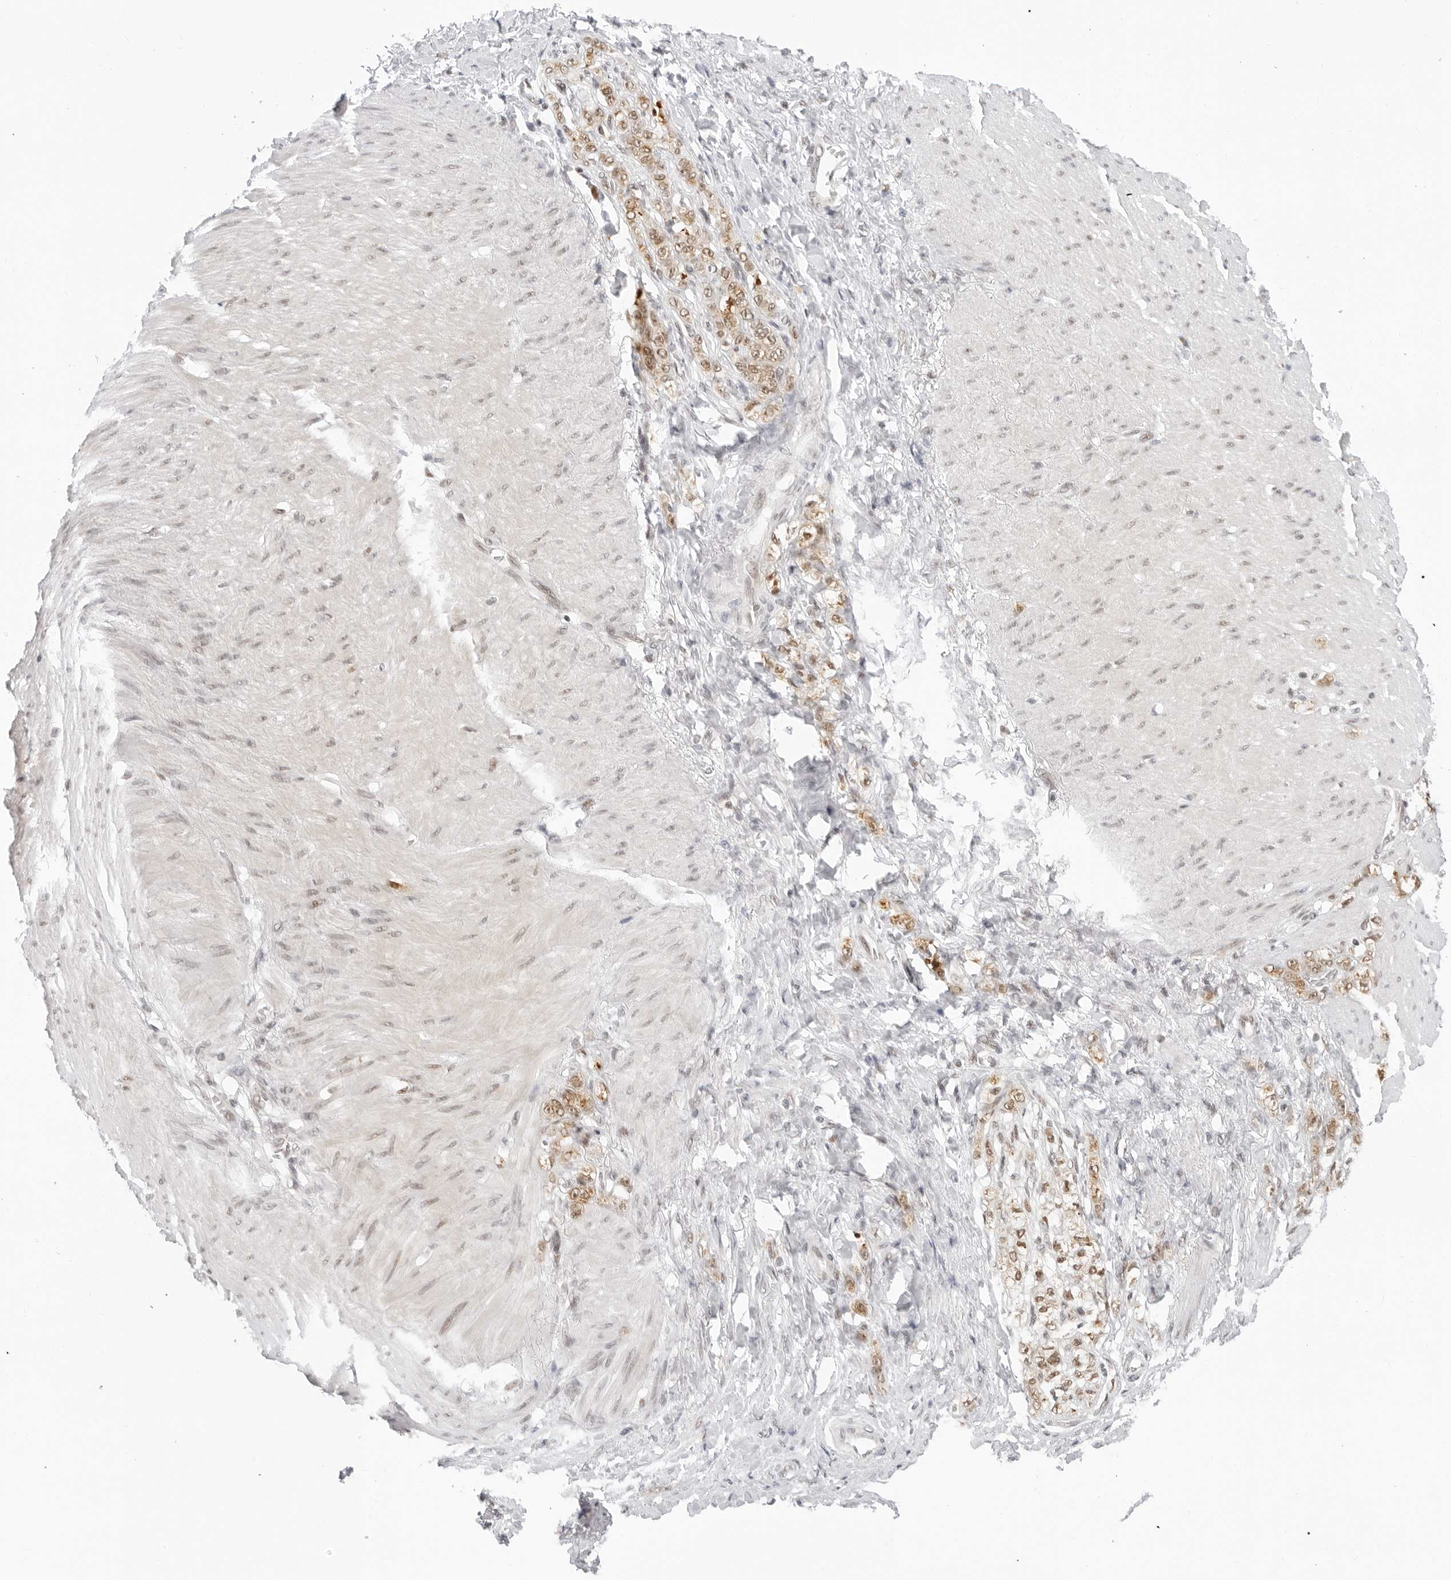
{"staining": {"intensity": "moderate", "quantity": ">75%", "location": "cytoplasmic/membranous,nuclear"}, "tissue": "stomach cancer", "cell_type": "Tumor cells", "image_type": "cancer", "snomed": [{"axis": "morphology", "description": "Normal tissue, NOS"}, {"axis": "morphology", "description": "Adenocarcinoma, NOS"}, {"axis": "topography", "description": "Stomach"}], "caption": "Protein expression analysis of human stomach cancer reveals moderate cytoplasmic/membranous and nuclear staining in about >75% of tumor cells. (DAB (3,3'-diaminobenzidine) = brown stain, brightfield microscopy at high magnification).", "gene": "MSH6", "patient": {"sex": "male", "age": 82}}